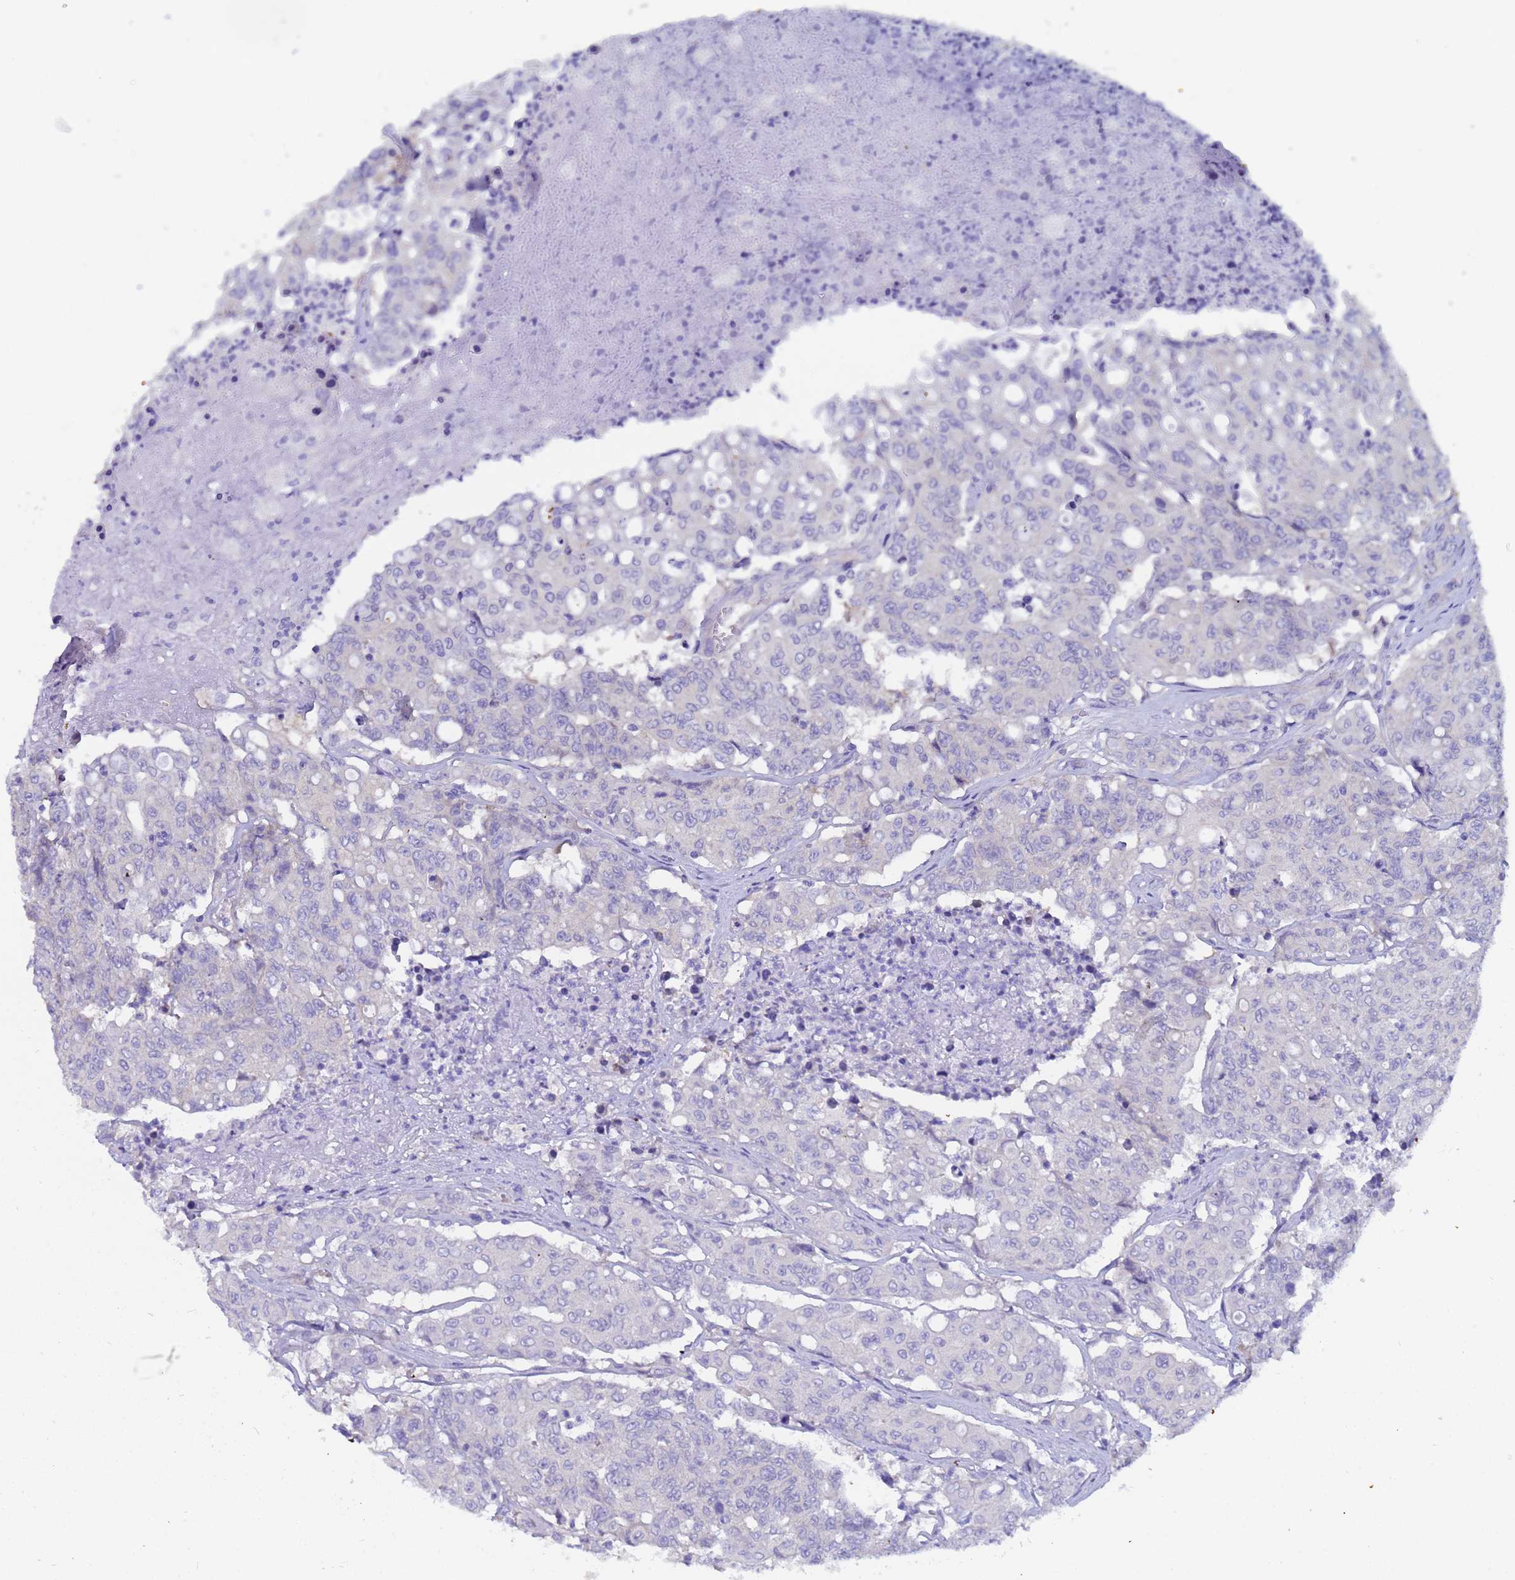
{"staining": {"intensity": "negative", "quantity": "none", "location": "none"}, "tissue": "colorectal cancer", "cell_type": "Tumor cells", "image_type": "cancer", "snomed": [{"axis": "morphology", "description": "Adenocarcinoma, NOS"}, {"axis": "topography", "description": "Colon"}], "caption": "There is no significant staining in tumor cells of colorectal cancer (adenocarcinoma).", "gene": "UBE2O", "patient": {"sex": "male", "age": 51}}